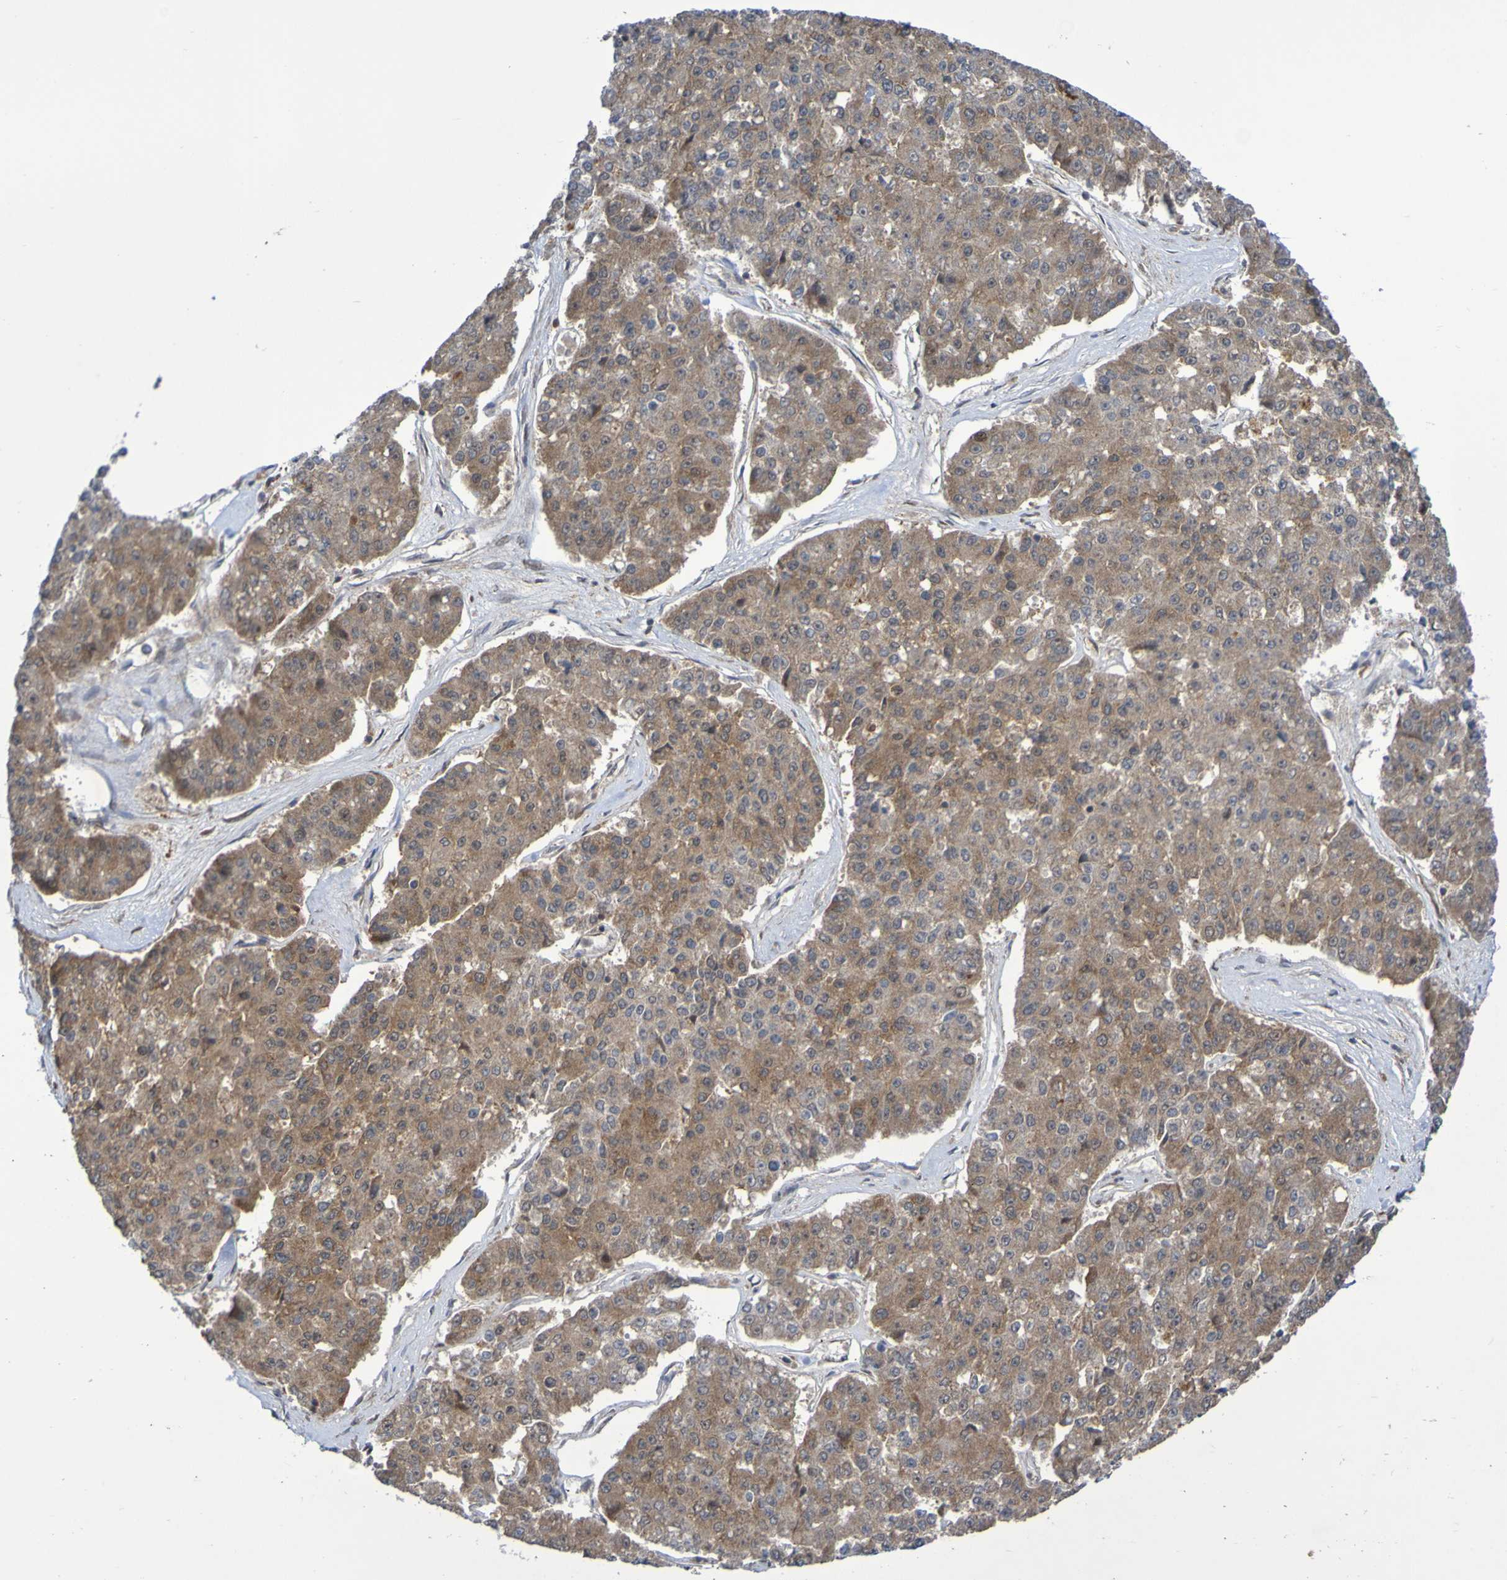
{"staining": {"intensity": "moderate", "quantity": ">75%", "location": "cytoplasmic/membranous"}, "tissue": "pancreatic cancer", "cell_type": "Tumor cells", "image_type": "cancer", "snomed": [{"axis": "morphology", "description": "Adenocarcinoma, NOS"}, {"axis": "topography", "description": "Pancreas"}], "caption": "Immunohistochemistry histopathology image of neoplastic tissue: human adenocarcinoma (pancreatic) stained using IHC reveals medium levels of moderate protein expression localized specifically in the cytoplasmic/membranous of tumor cells, appearing as a cytoplasmic/membranous brown color.", "gene": "ITLN1", "patient": {"sex": "male", "age": 50}}